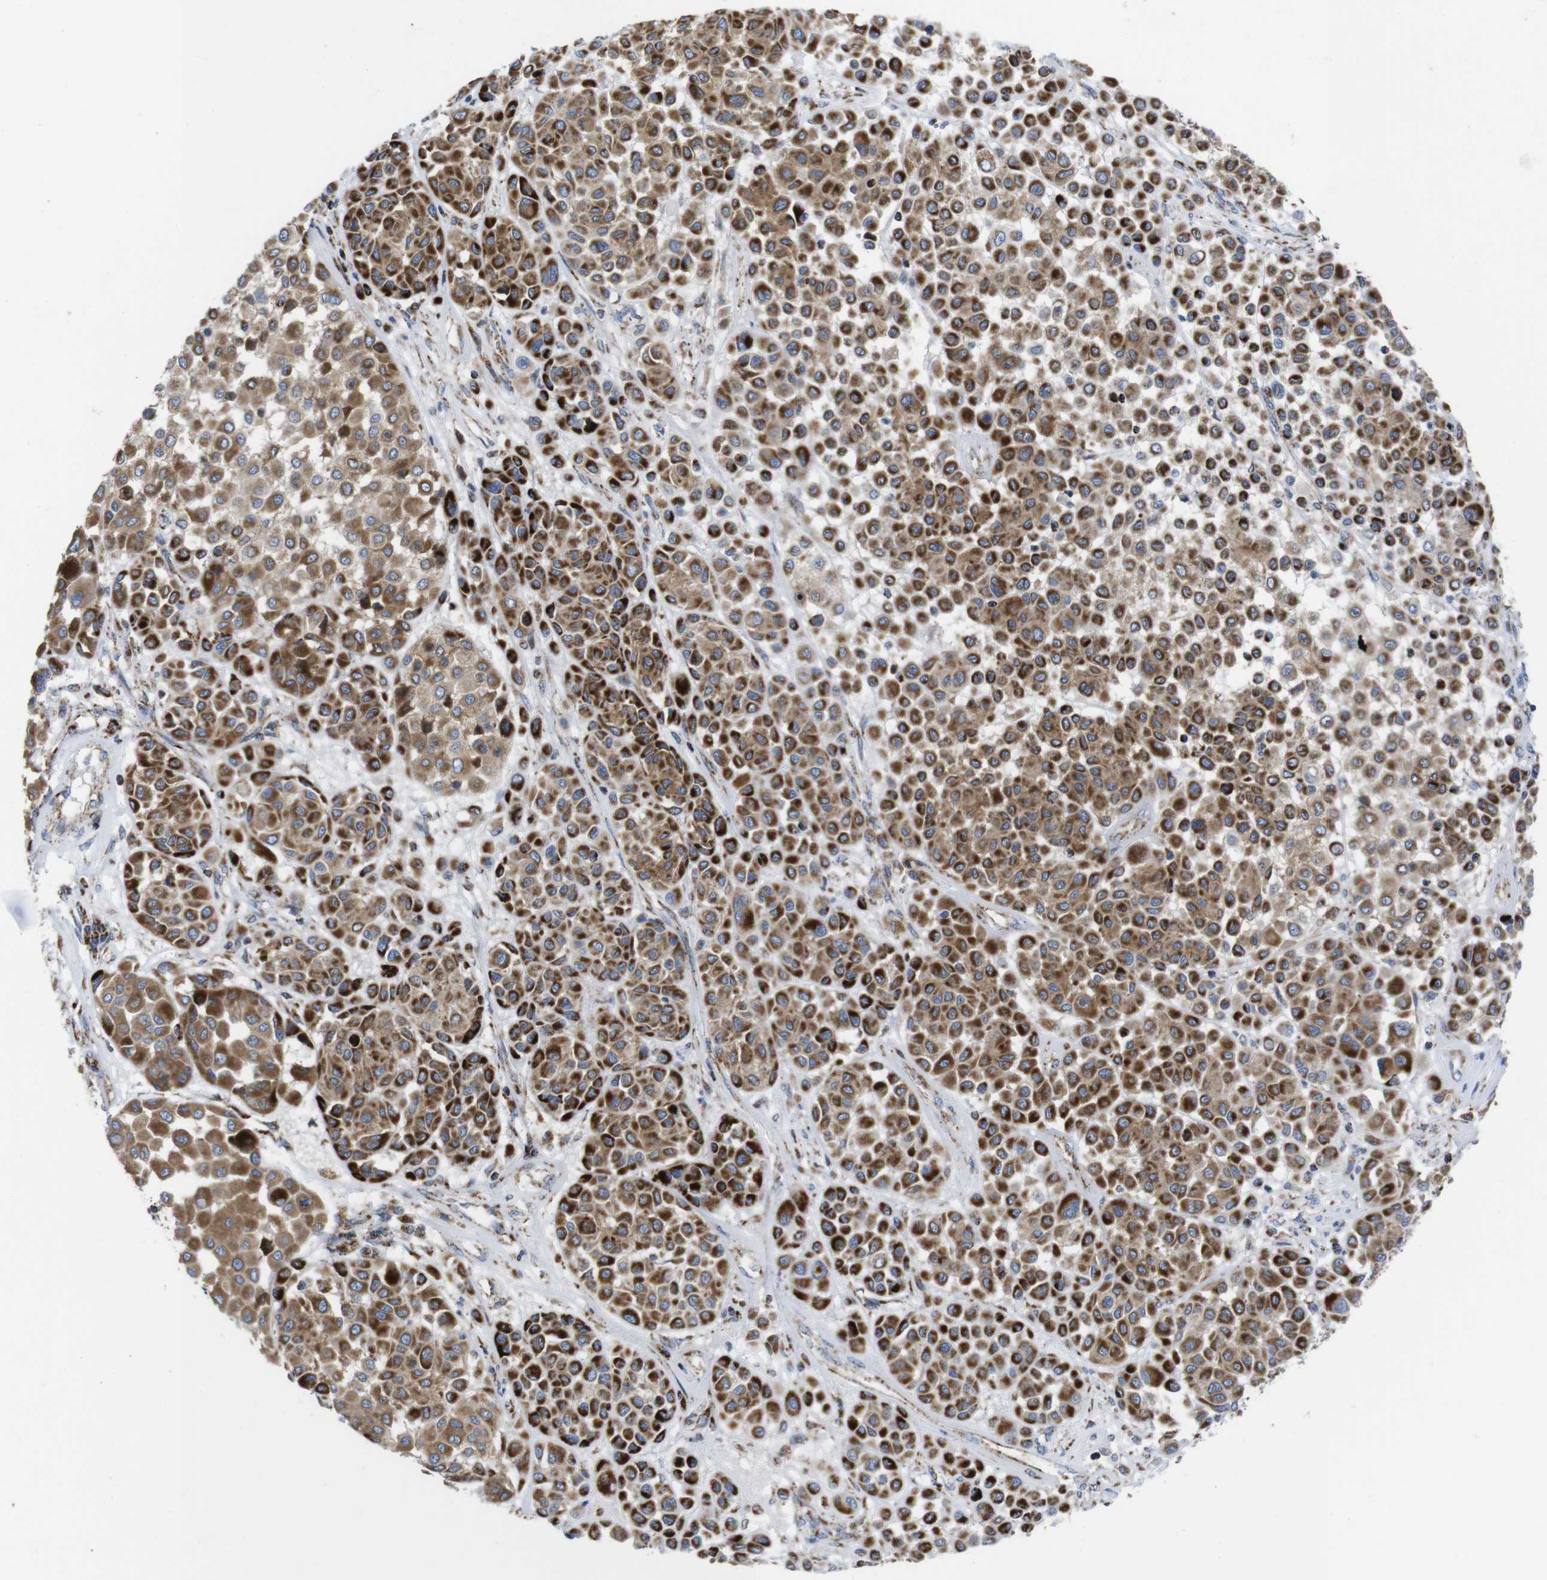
{"staining": {"intensity": "strong", "quantity": ">75%", "location": "cytoplasmic/membranous"}, "tissue": "melanoma", "cell_type": "Tumor cells", "image_type": "cancer", "snomed": [{"axis": "morphology", "description": "Malignant melanoma, Metastatic site"}, {"axis": "topography", "description": "Soft tissue"}], "caption": "IHC histopathology image of melanoma stained for a protein (brown), which exhibits high levels of strong cytoplasmic/membranous expression in about >75% of tumor cells.", "gene": "TMEM192", "patient": {"sex": "male", "age": 41}}